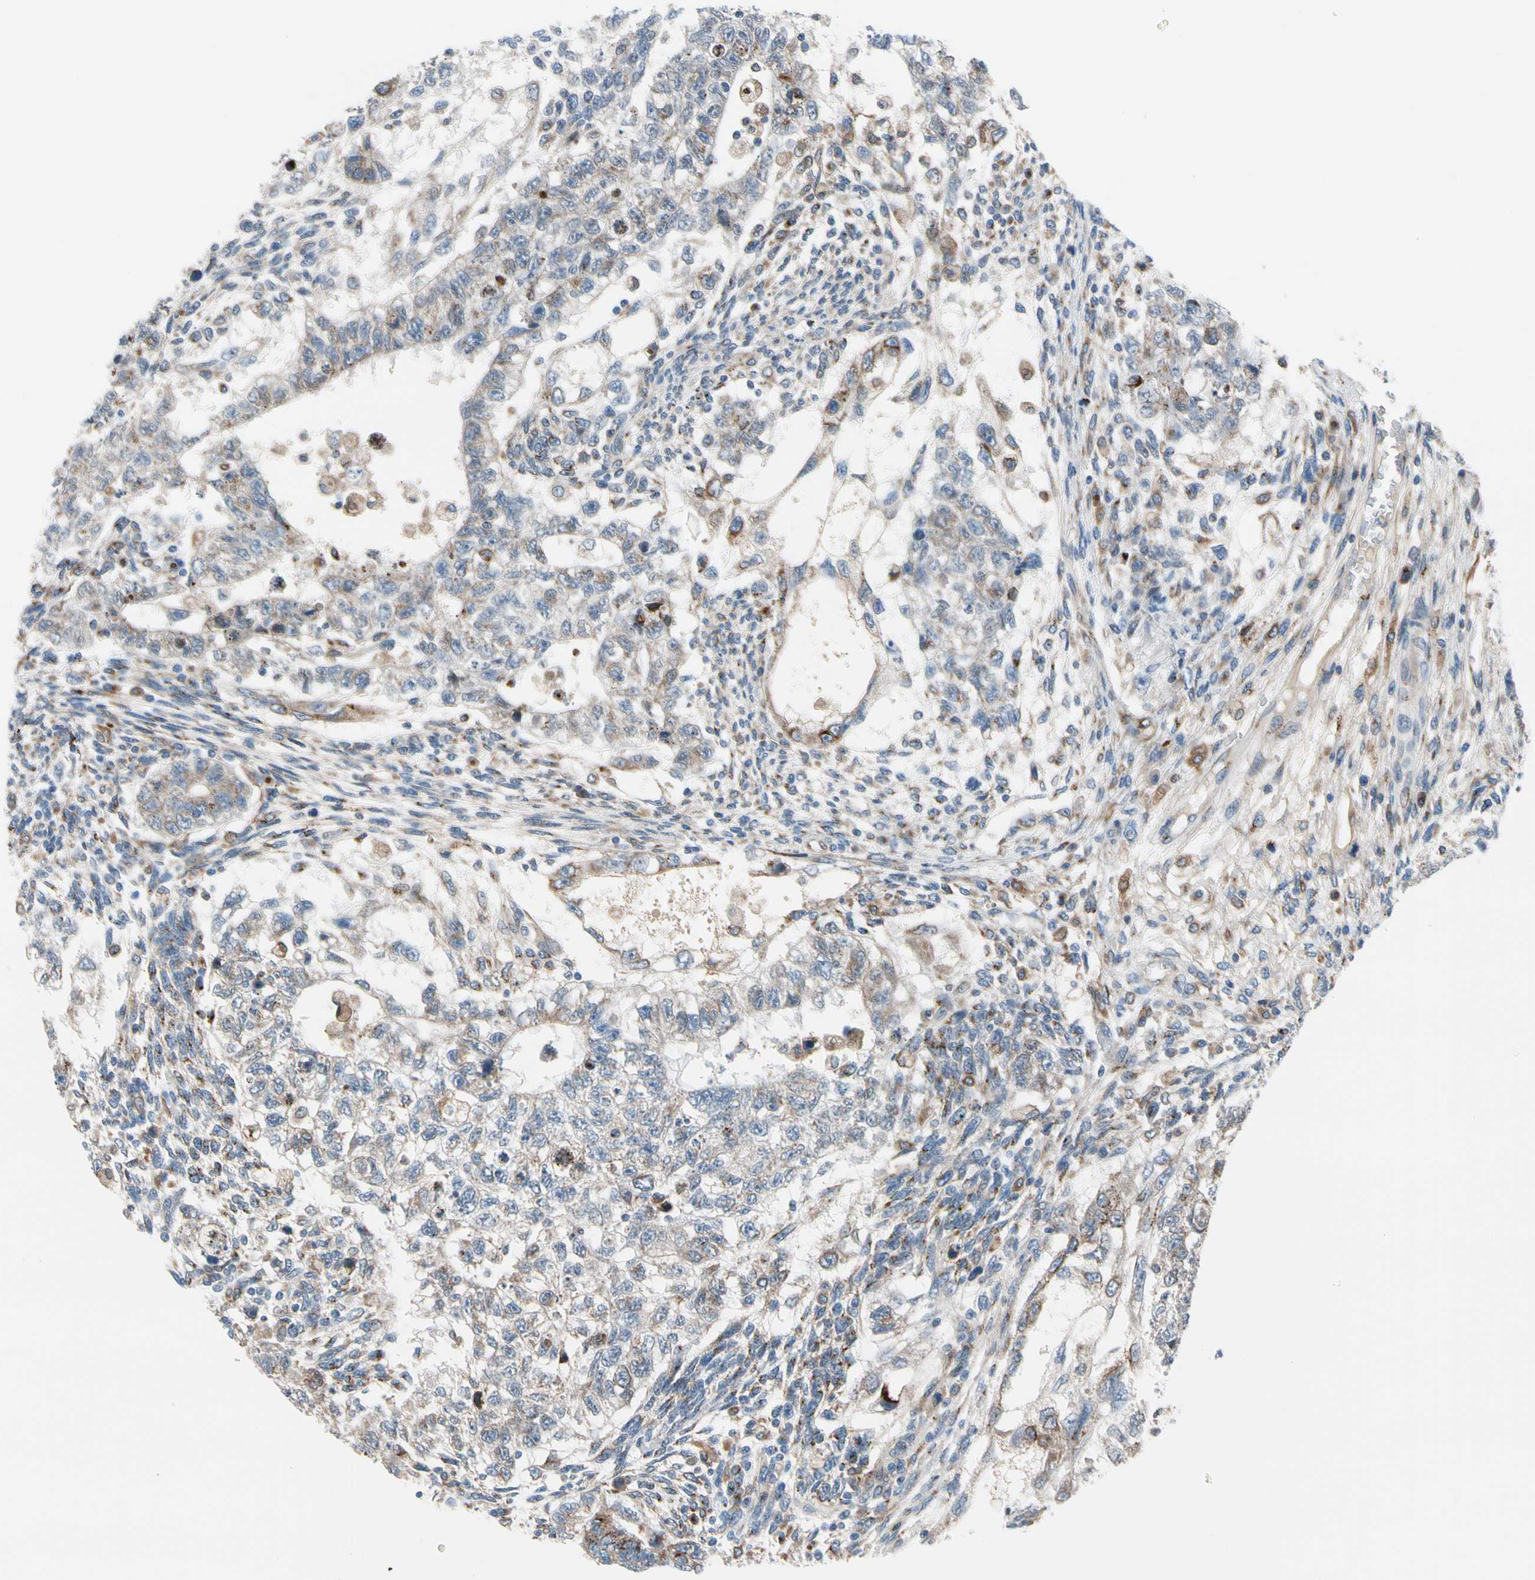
{"staining": {"intensity": "moderate", "quantity": "<25%", "location": "cytoplasmic/membranous"}, "tissue": "testis cancer", "cell_type": "Tumor cells", "image_type": "cancer", "snomed": [{"axis": "morphology", "description": "Normal tissue, NOS"}, {"axis": "morphology", "description": "Carcinoma, Embryonal, NOS"}, {"axis": "topography", "description": "Testis"}], "caption": "The micrograph exhibits a brown stain indicating the presence of a protein in the cytoplasmic/membranous of tumor cells in testis cancer.", "gene": "NUCB1", "patient": {"sex": "male", "age": 36}}